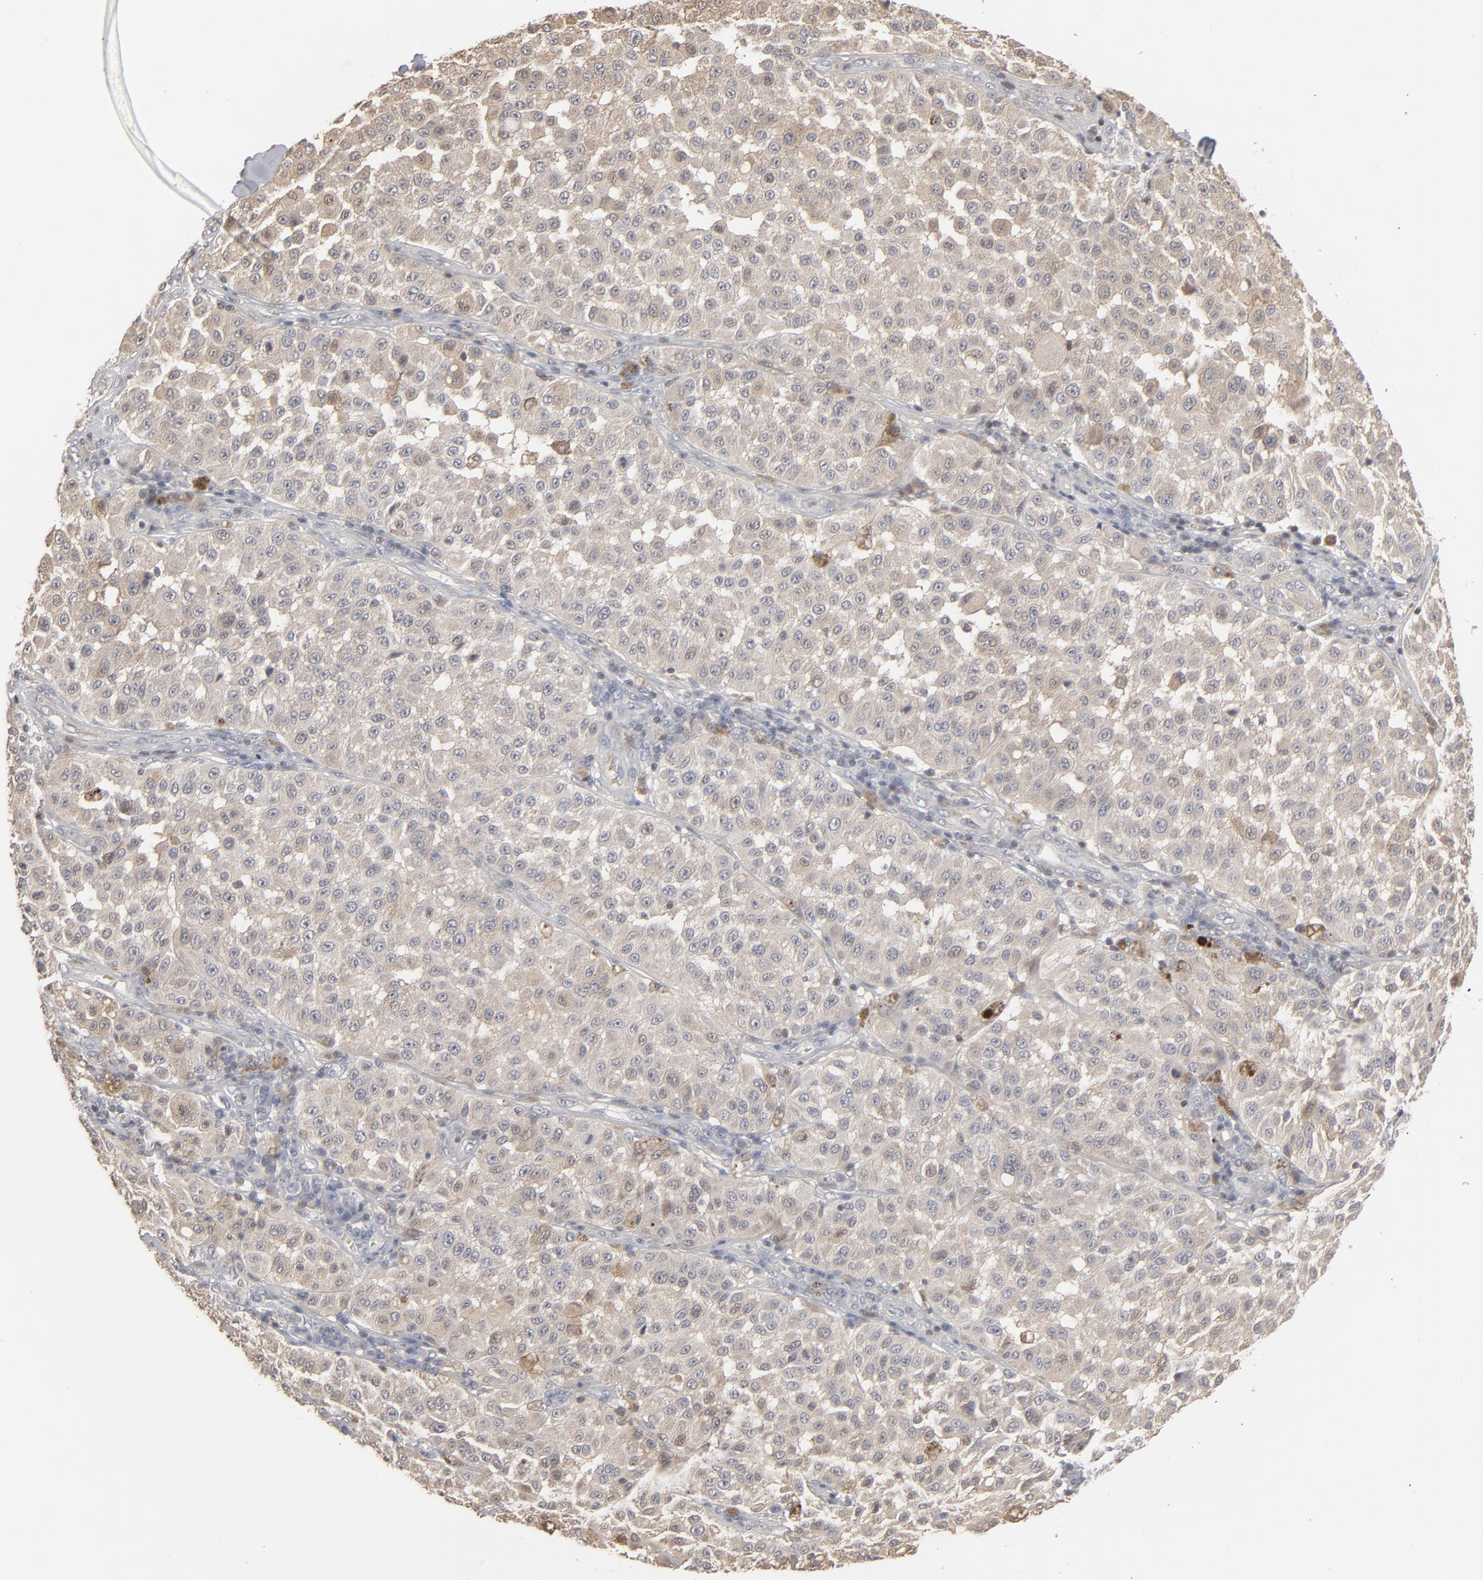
{"staining": {"intensity": "weak", "quantity": ">75%", "location": "cytoplasmic/membranous"}, "tissue": "melanoma", "cell_type": "Tumor cells", "image_type": "cancer", "snomed": [{"axis": "morphology", "description": "Malignant melanoma, NOS"}, {"axis": "topography", "description": "Skin"}], "caption": "About >75% of tumor cells in melanoma display weak cytoplasmic/membranous protein expression as visualized by brown immunohistochemical staining.", "gene": "STAT4", "patient": {"sex": "female", "age": 64}}